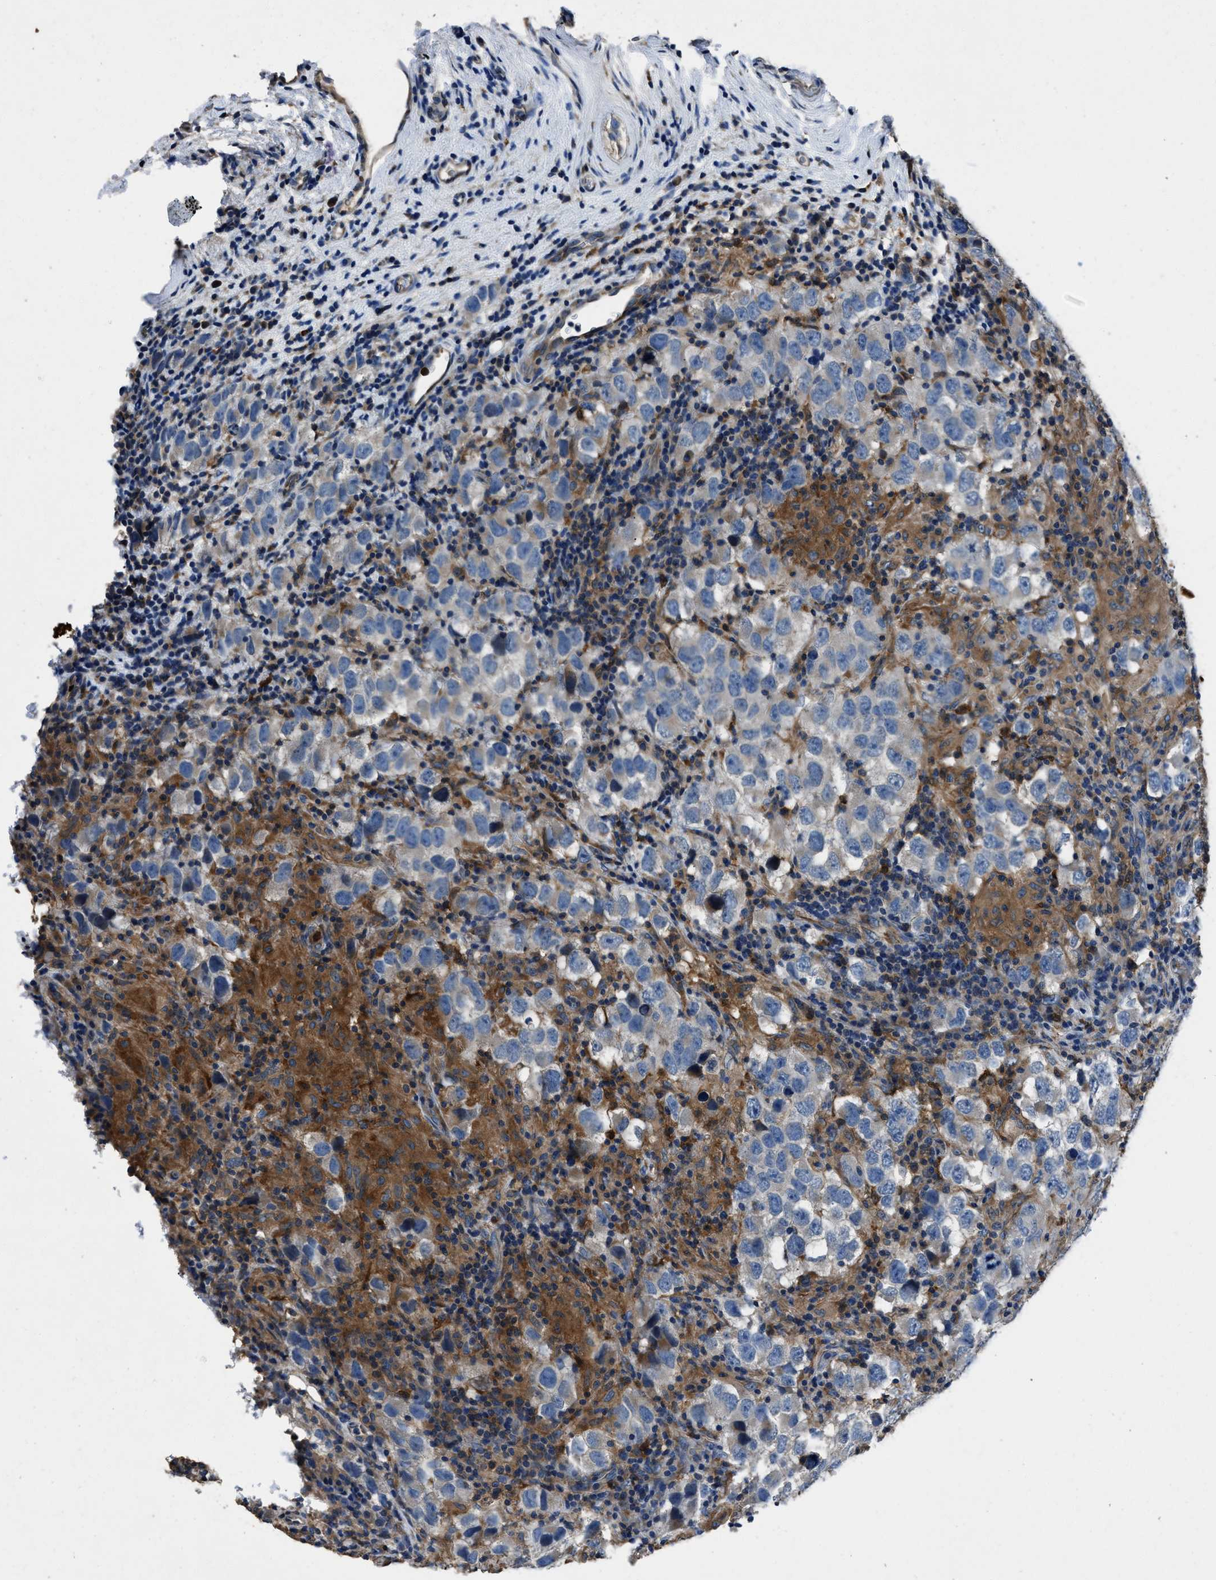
{"staining": {"intensity": "negative", "quantity": "none", "location": "none"}, "tissue": "testis cancer", "cell_type": "Tumor cells", "image_type": "cancer", "snomed": [{"axis": "morphology", "description": "Carcinoma, Embryonal, NOS"}, {"axis": "topography", "description": "Testis"}], "caption": "There is no significant positivity in tumor cells of testis cancer. Brightfield microscopy of IHC stained with DAB (brown) and hematoxylin (blue), captured at high magnification.", "gene": "ANGPT1", "patient": {"sex": "male", "age": 21}}